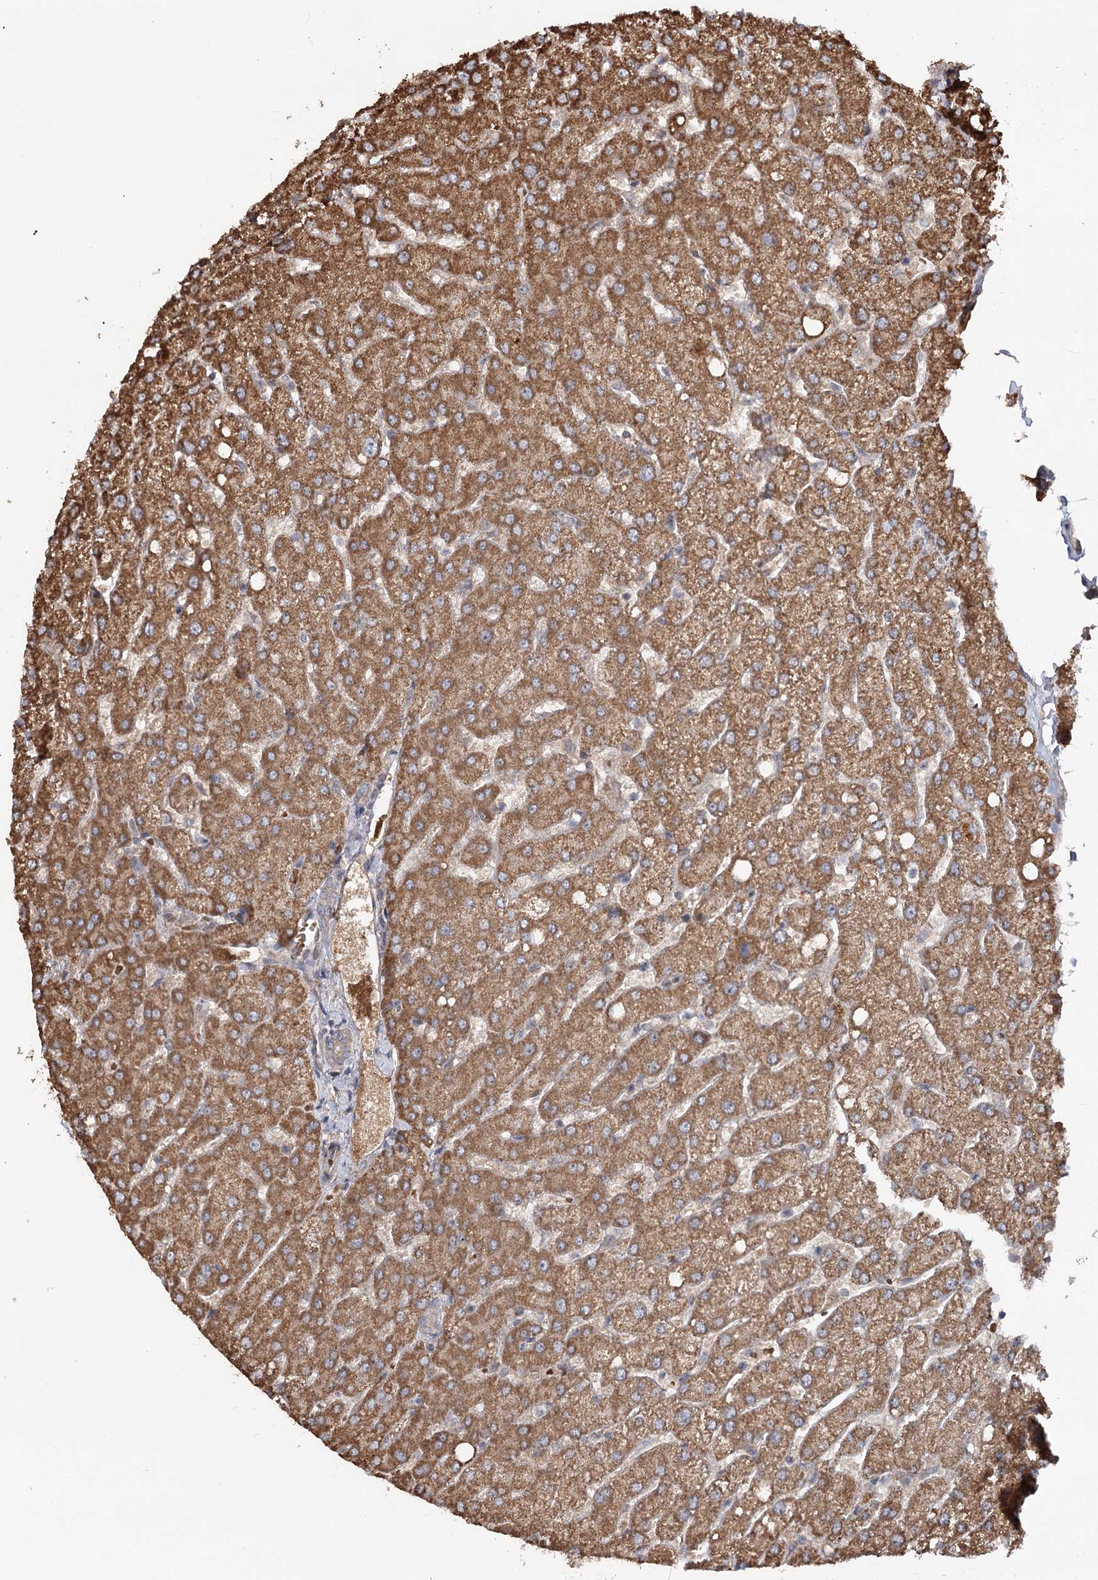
{"staining": {"intensity": "weak", "quantity": "<25%", "location": "cytoplasmic/membranous"}, "tissue": "liver", "cell_type": "Cholangiocytes", "image_type": "normal", "snomed": [{"axis": "morphology", "description": "Normal tissue, NOS"}, {"axis": "topography", "description": "Liver"}], "caption": "Immunohistochemistry (IHC) micrograph of unremarkable human liver stained for a protein (brown), which displays no expression in cholangiocytes. Brightfield microscopy of immunohistochemistry stained with DAB (brown) and hematoxylin (blue), captured at high magnification.", "gene": "MSANTD2", "patient": {"sex": "female", "age": 54}}